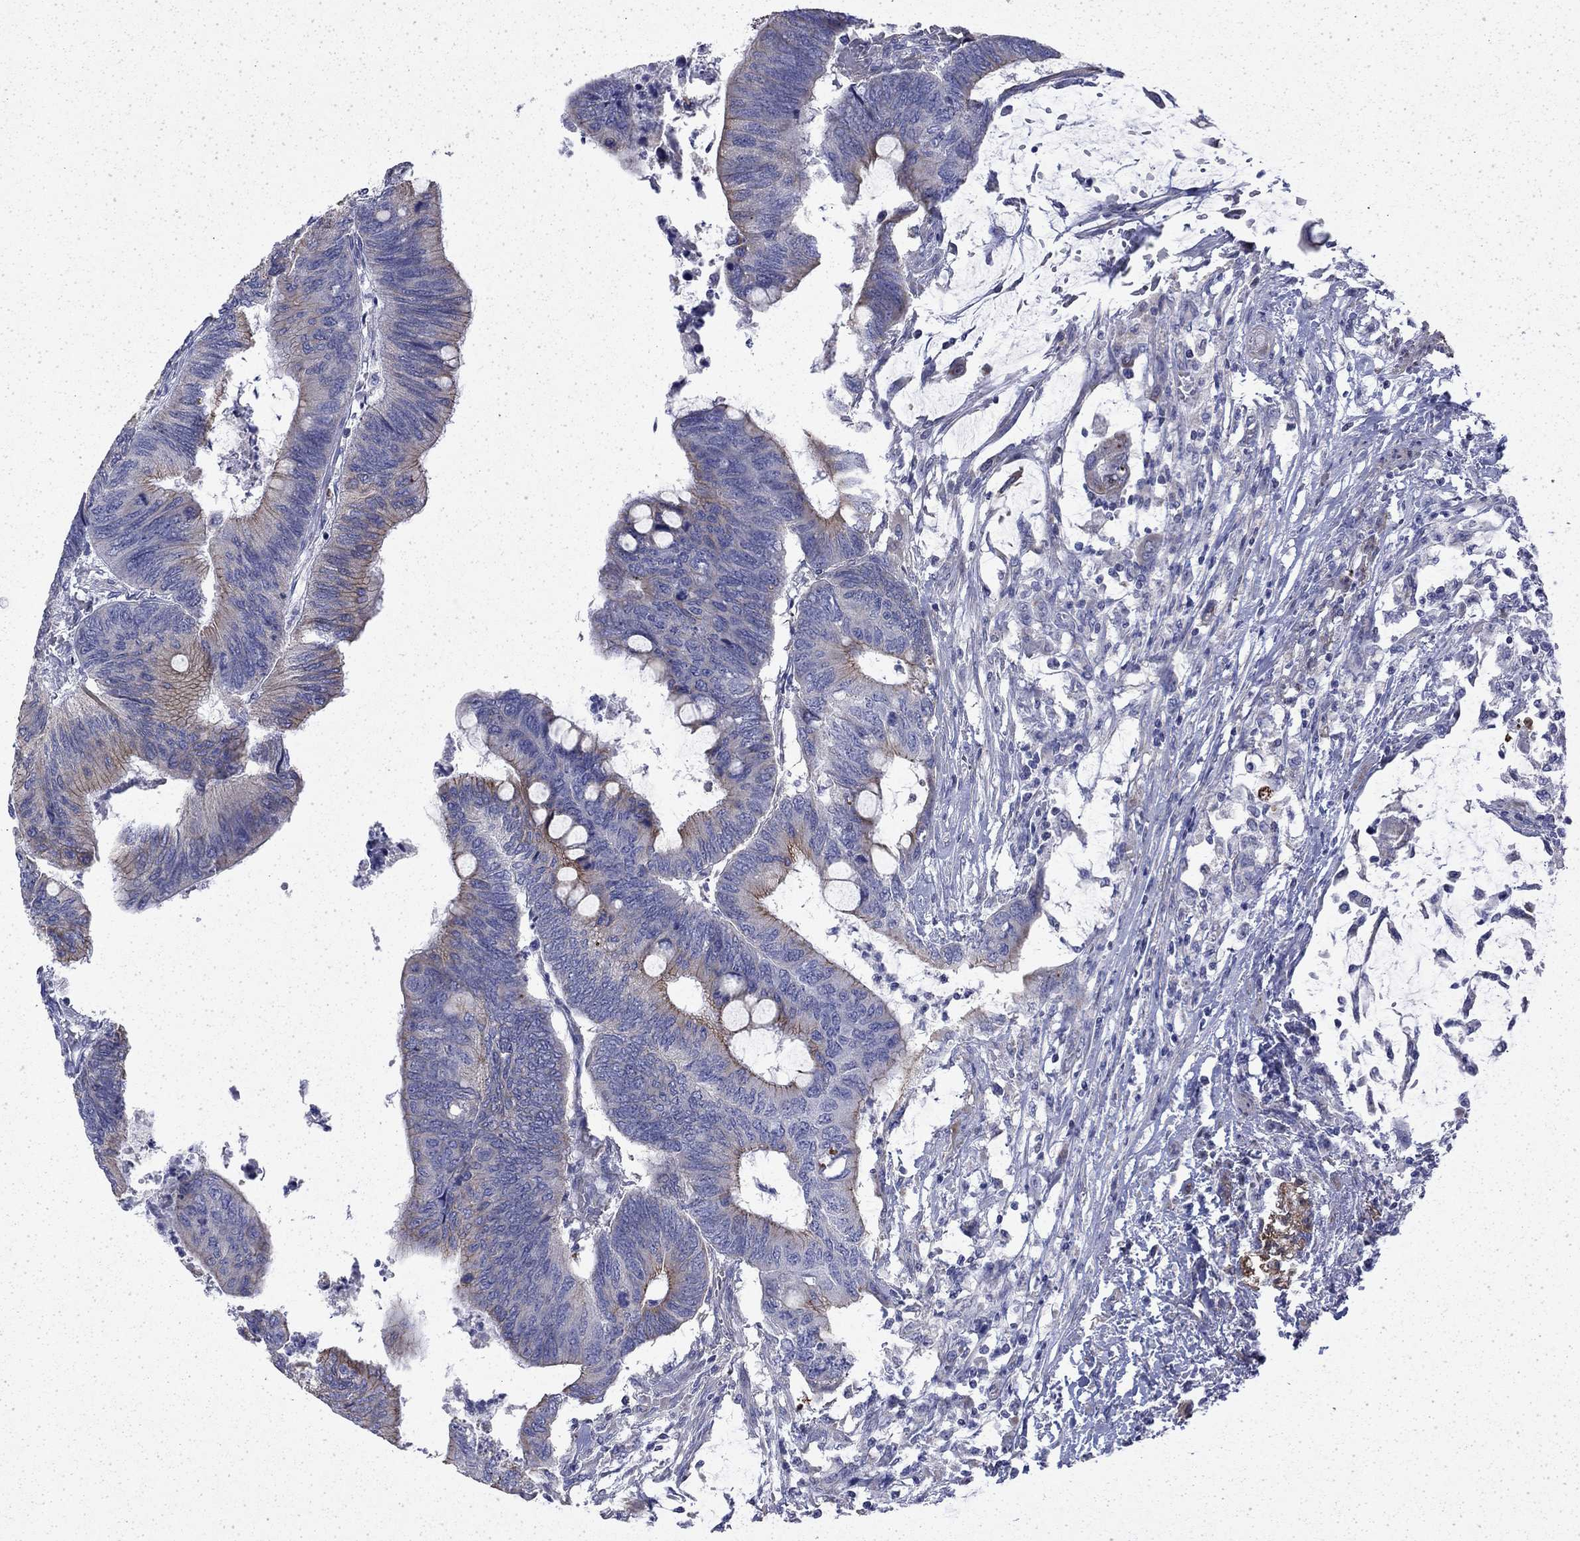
{"staining": {"intensity": "moderate", "quantity": "<25%", "location": "cytoplasmic/membranous"}, "tissue": "colorectal cancer", "cell_type": "Tumor cells", "image_type": "cancer", "snomed": [{"axis": "morphology", "description": "Normal tissue, NOS"}, {"axis": "morphology", "description": "Adenocarcinoma, NOS"}, {"axis": "topography", "description": "Rectum"}, {"axis": "topography", "description": "Peripheral nerve tissue"}], "caption": "Protein expression analysis of human colorectal cancer reveals moderate cytoplasmic/membranous positivity in approximately <25% of tumor cells. The protein is stained brown, and the nuclei are stained in blue (DAB (3,3'-diaminobenzidine) IHC with brightfield microscopy, high magnification).", "gene": "DTNA", "patient": {"sex": "male", "age": 92}}